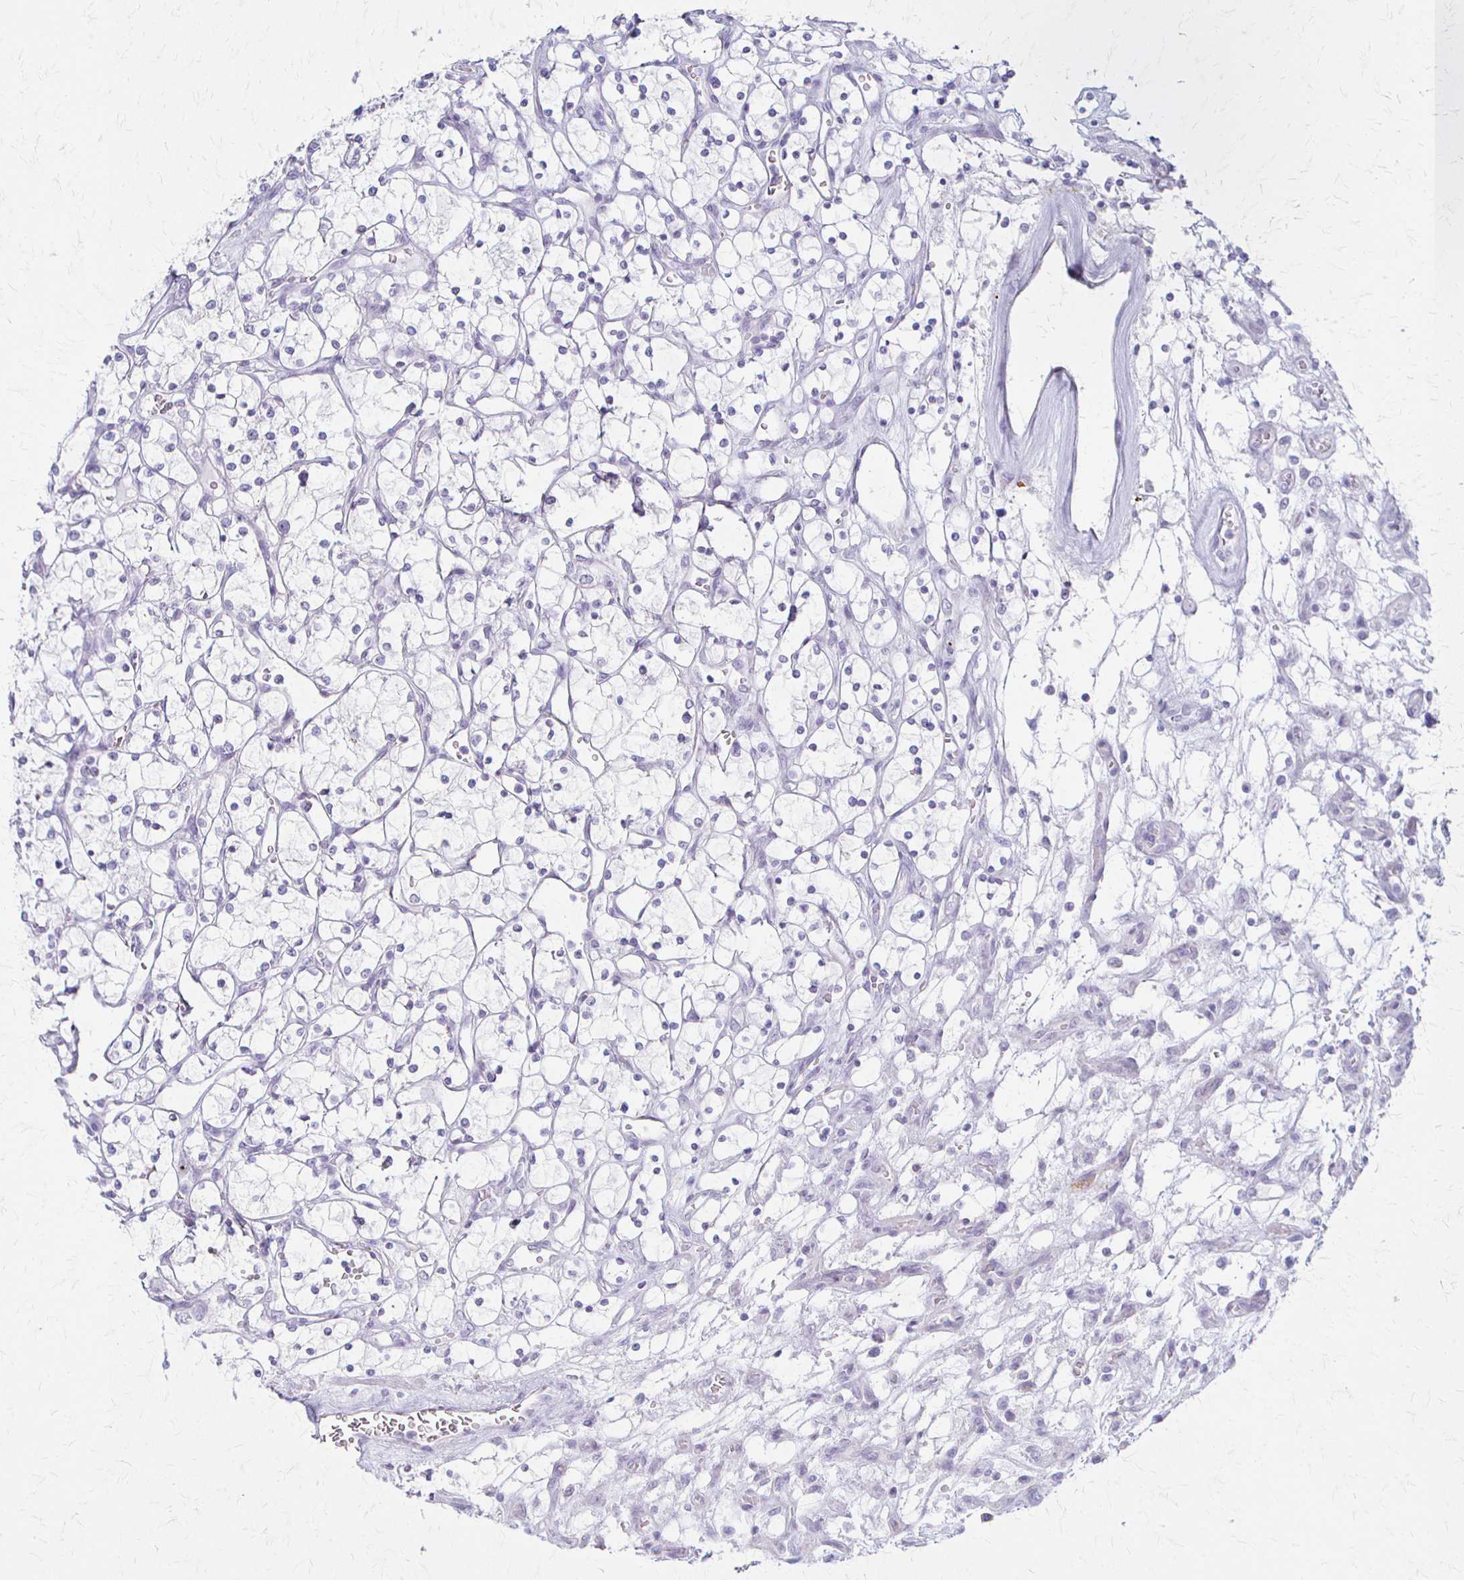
{"staining": {"intensity": "negative", "quantity": "none", "location": "none"}, "tissue": "renal cancer", "cell_type": "Tumor cells", "image_type": "cancer", "snomed": [{"axis": "morphology", "description": "Adenocarcinoma, NOS"}, {"axis": "topography", "description": "Kidney"}], "caption": "Image shows no significant protein positivity in tumor cells of renal cancer (adenocarcinoma).", "gene": "ACP5", "patient": {"sex": "female", "age": 69}}